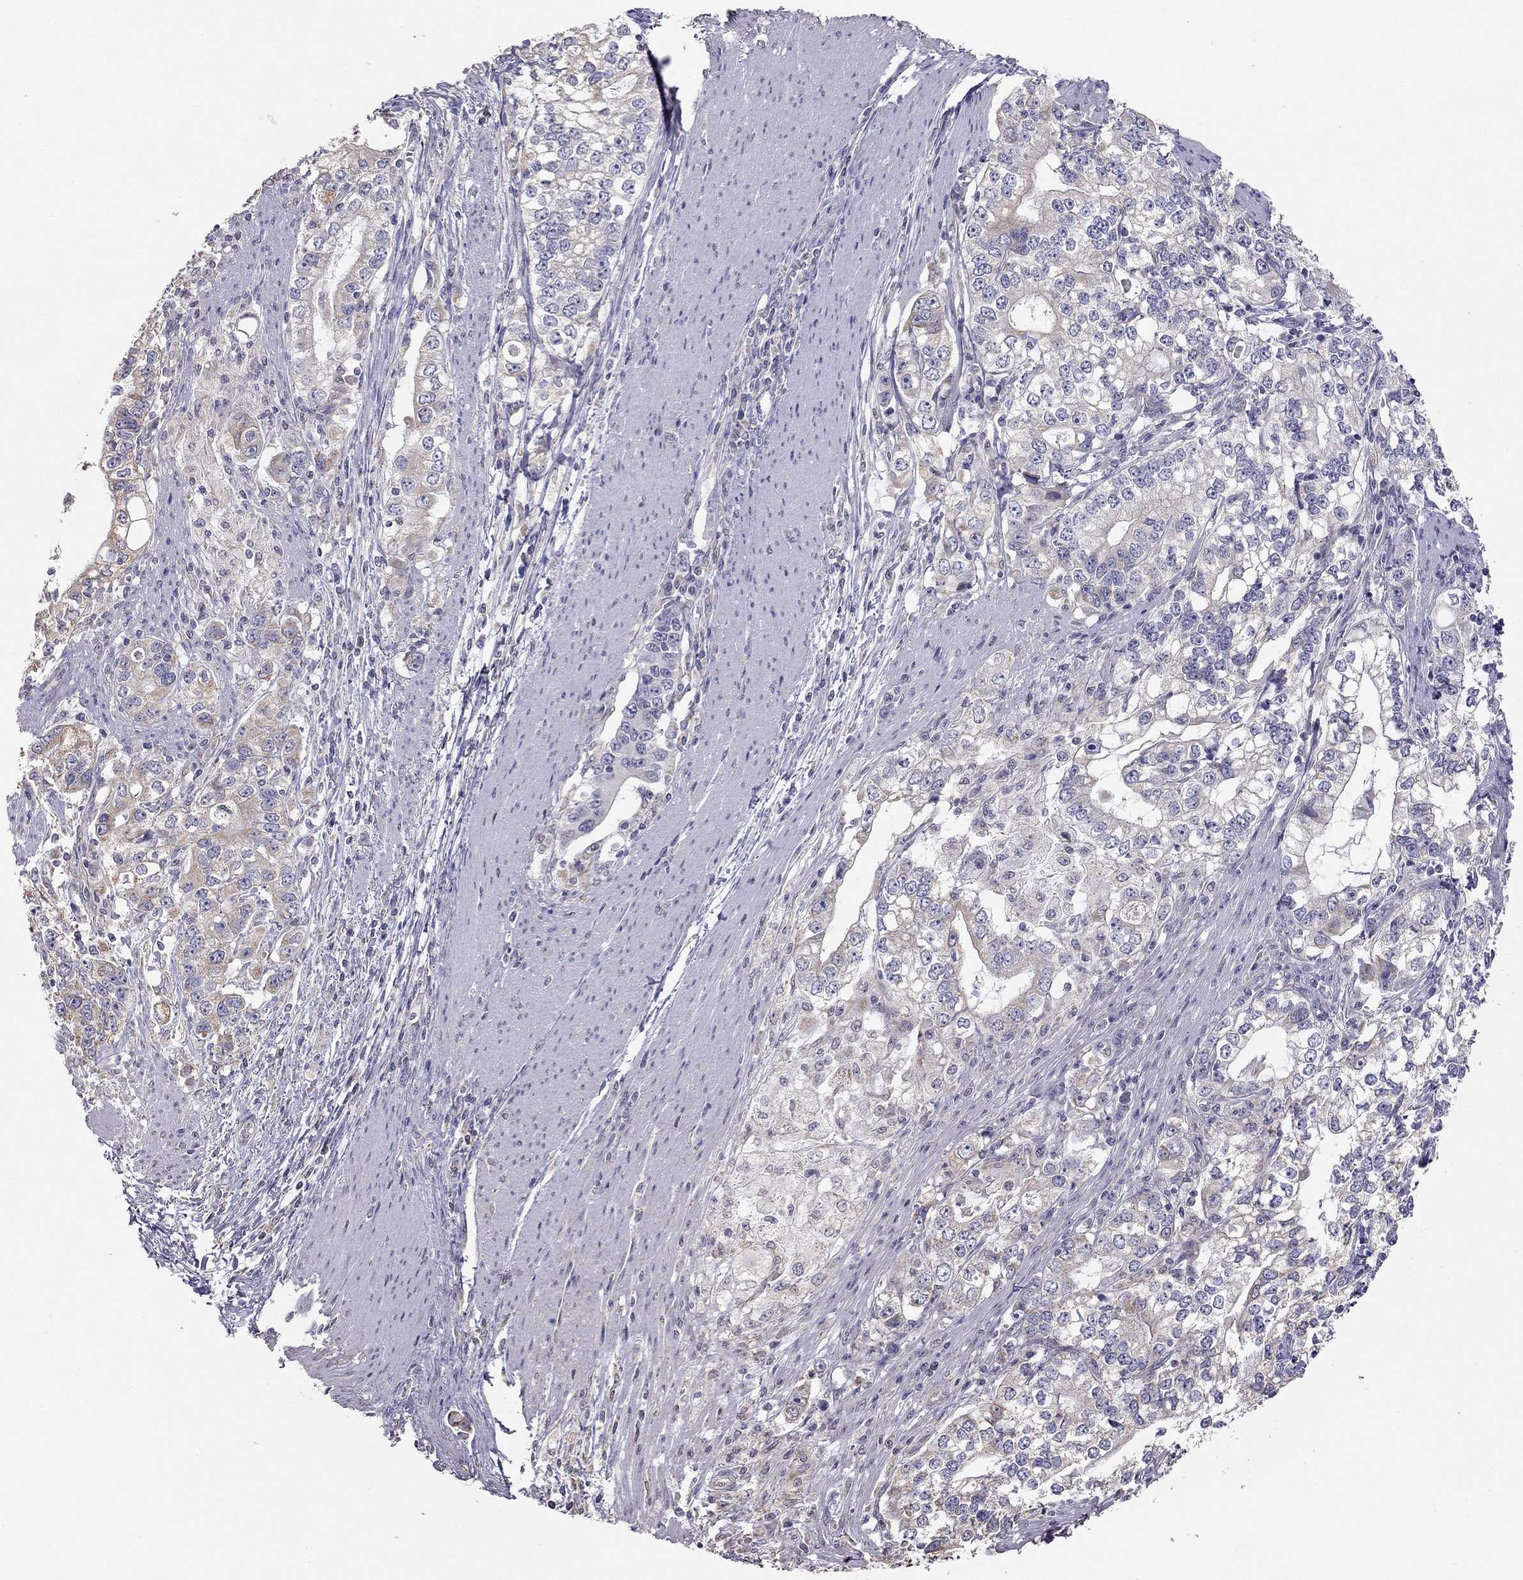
{"staining": {"intensity": "weak", "quantity": "<25%", "location": "cytoplasmic/membranous"}, "tissue": "stomach cancer", "cell_type": "Tumor cells", "image_type": "cancer", "snomed": [{"axis": "morphology", "description": "Adenocarcinoma, NOS"}, {"axis": "topography", "description": "Stomach, lower"}], "caption": "This is a micrograph of immunohistochemistry (IHC) staining of stomach cancer, which shows no positivity in tumor cells. (Stains: DAB (3,3'-diaminobenzidine) immunohistochemistry (IHC) with hematoxylin counter stain, Microscopy: brightfield microscopy at high magnification).", "gene": "LRIT3", "patient": {"sex": "female", "age": 72}}